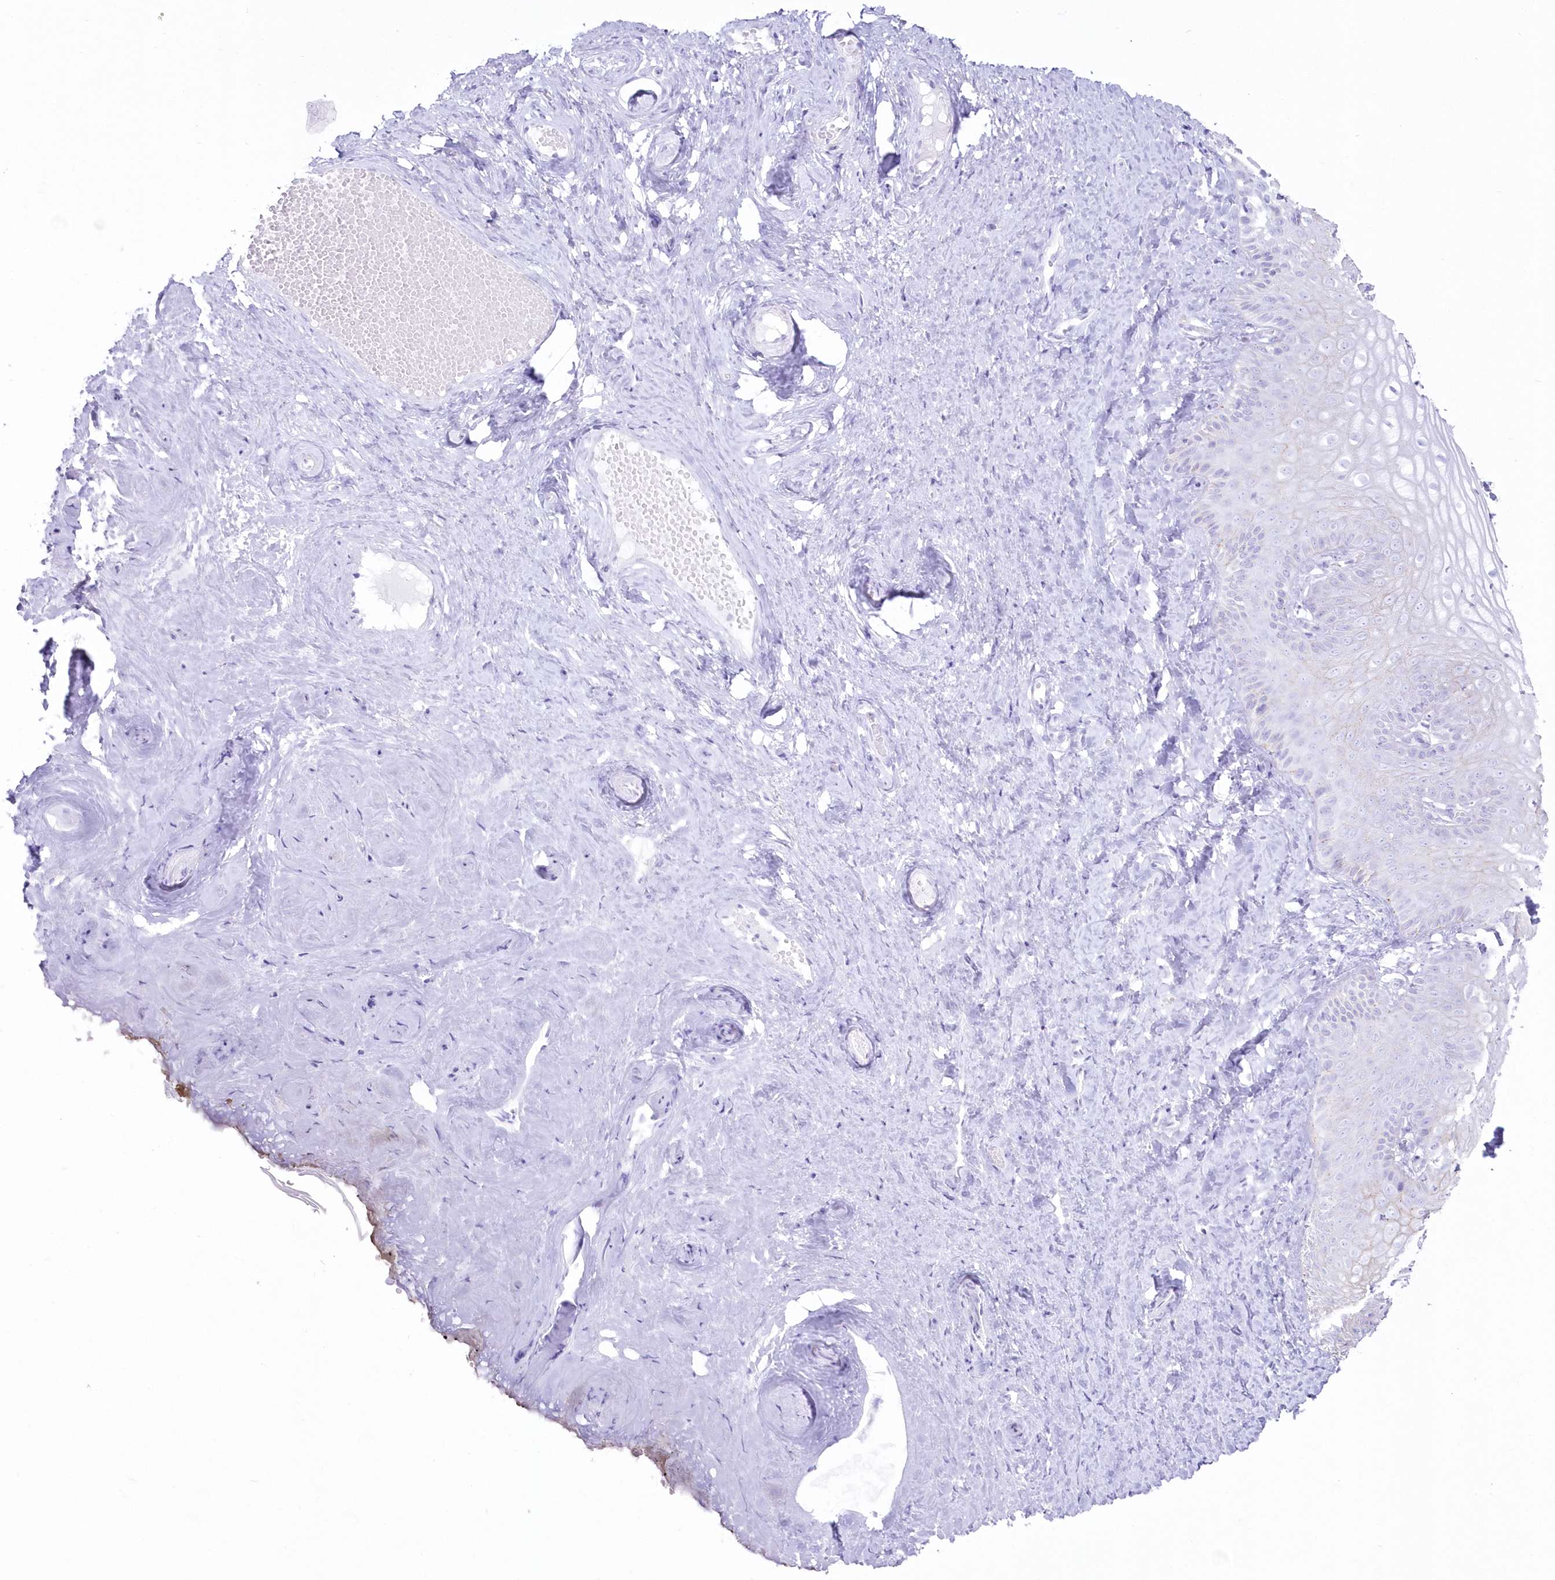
{"staining": {"intensity": "negative", "quantity": "none", "location": "none"}, "tissue": "vagina", "cell_type": "Squamous epithelial cells", "image_type": "normal", "snomed": [{"axis": "morphology", "description": "Normal tissue, NOS"}, {"axis": "topography", "description": "Vagina"}, {"axis": "topography", "description": "Cervix"}], "caption": "Immunohistochemistry (IHC) histopathology image of normal vagina: human vagina stained with DAB reveals no significant protein positivity in squamous epithelial cells. Brightfield microscopy of immunohistochemistry (IHC) stained with DAB (3,3'-diaminobenzidine) (brown) and hematoxylin (blue), captured at high magnification.", "gene": "ZNF843", "patient": {"sex": "female", "age": 40}}